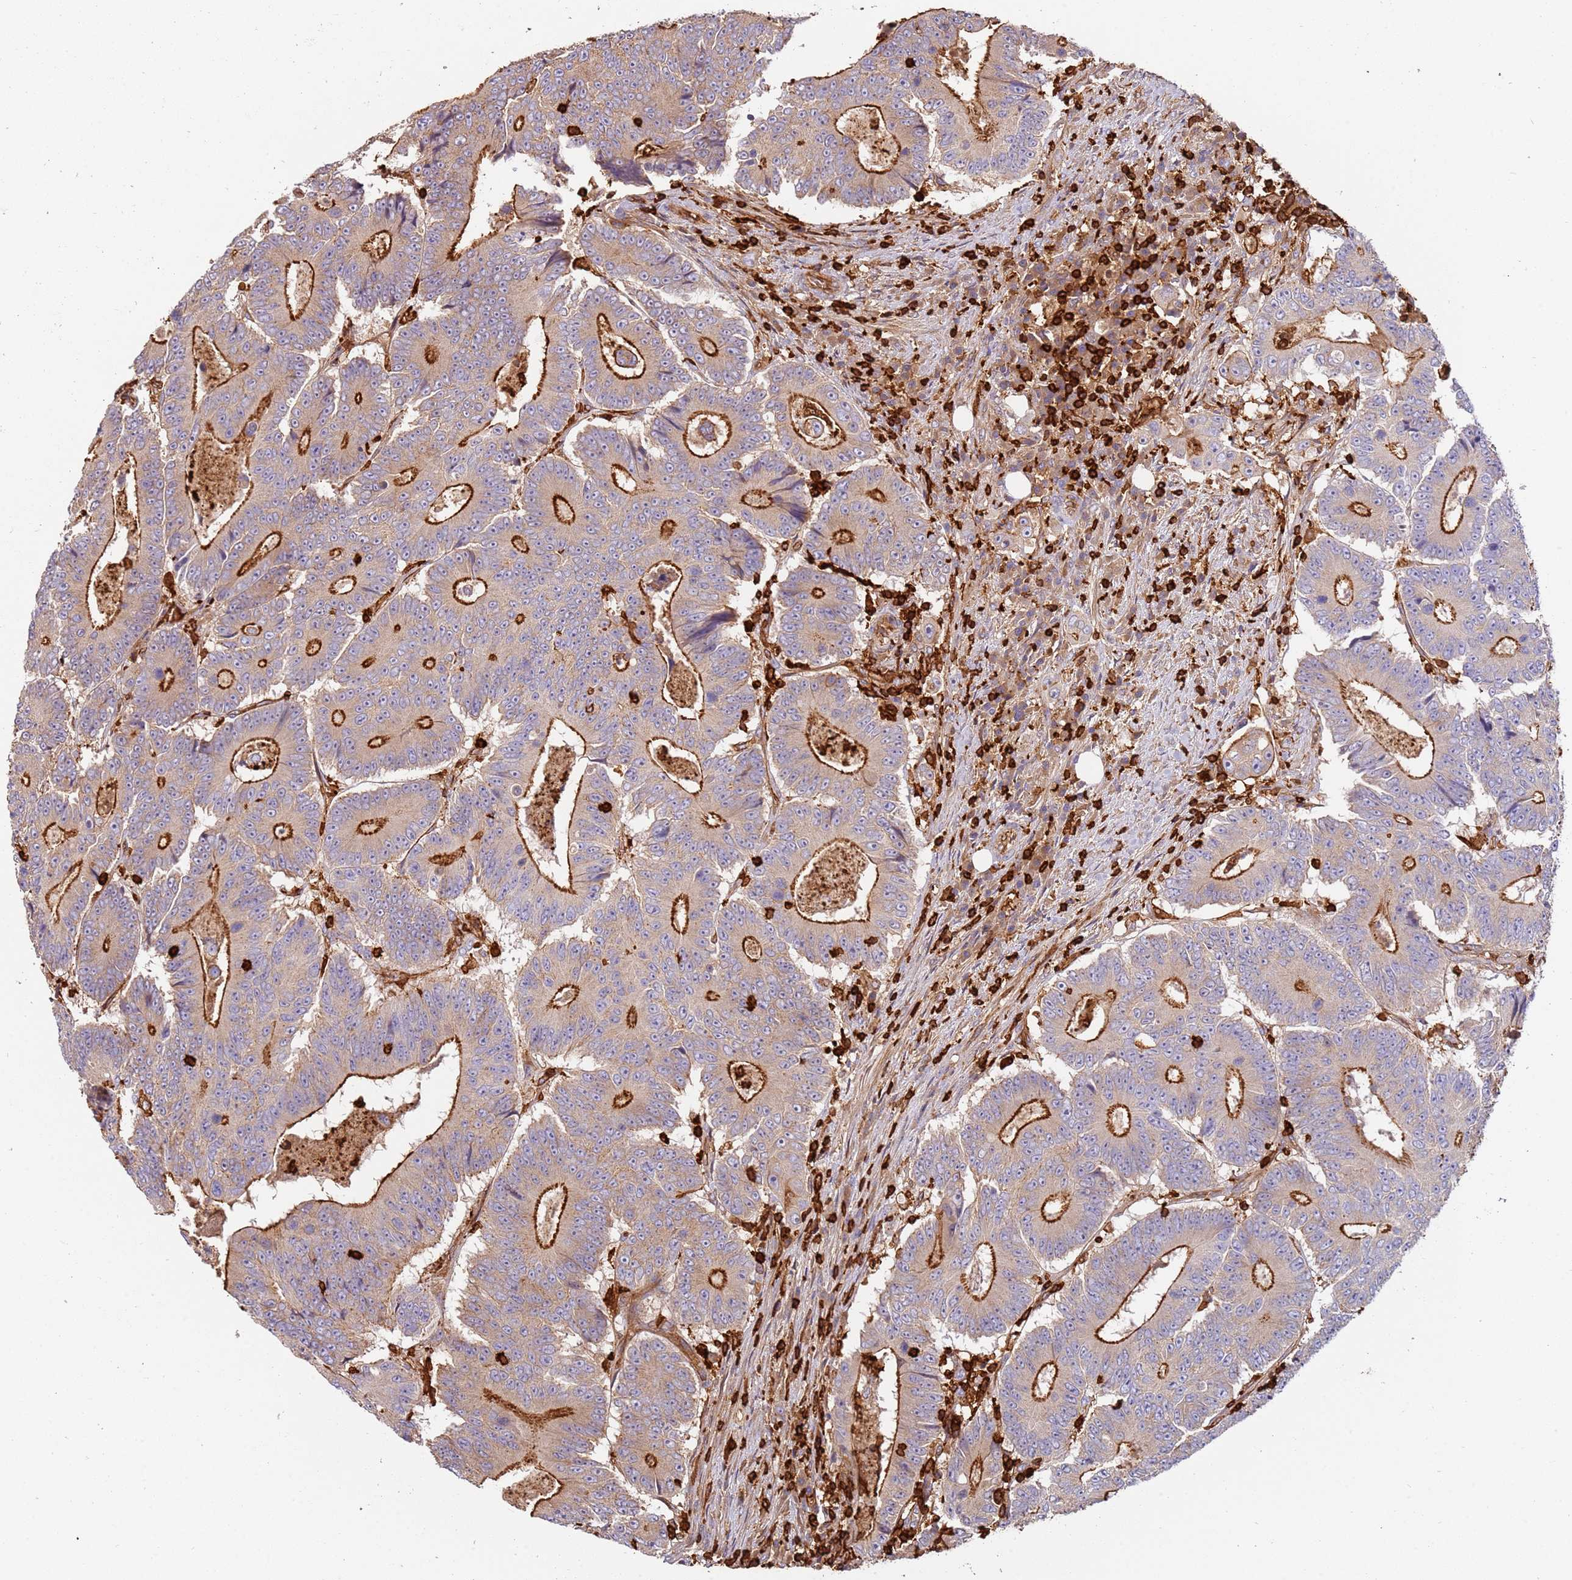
{"staining": {"intensity": "strong", "quantity": ">75%", "location": "cytoplasmic/membranous"}, "tissue": "colorectal cancer", "cell_type": "Tumor cells", "image_type": "cancer", "snomed": [{"axis": "morphology", "description": "Adenocarcinoma, NOS"}, {"axis": "topography", "description": "Colon"}], "caption": "Immunohistochemical staining of adenocarcinoma (colorectal) exhibits high levels of strong cytoplasmic/membranous staining in approximately >75% of tumor cells. (Brightfield microscopy of DAB IHC at high magnification).", "gene": "OR6P1", "patient": {"sex": "male", "age": 83}}